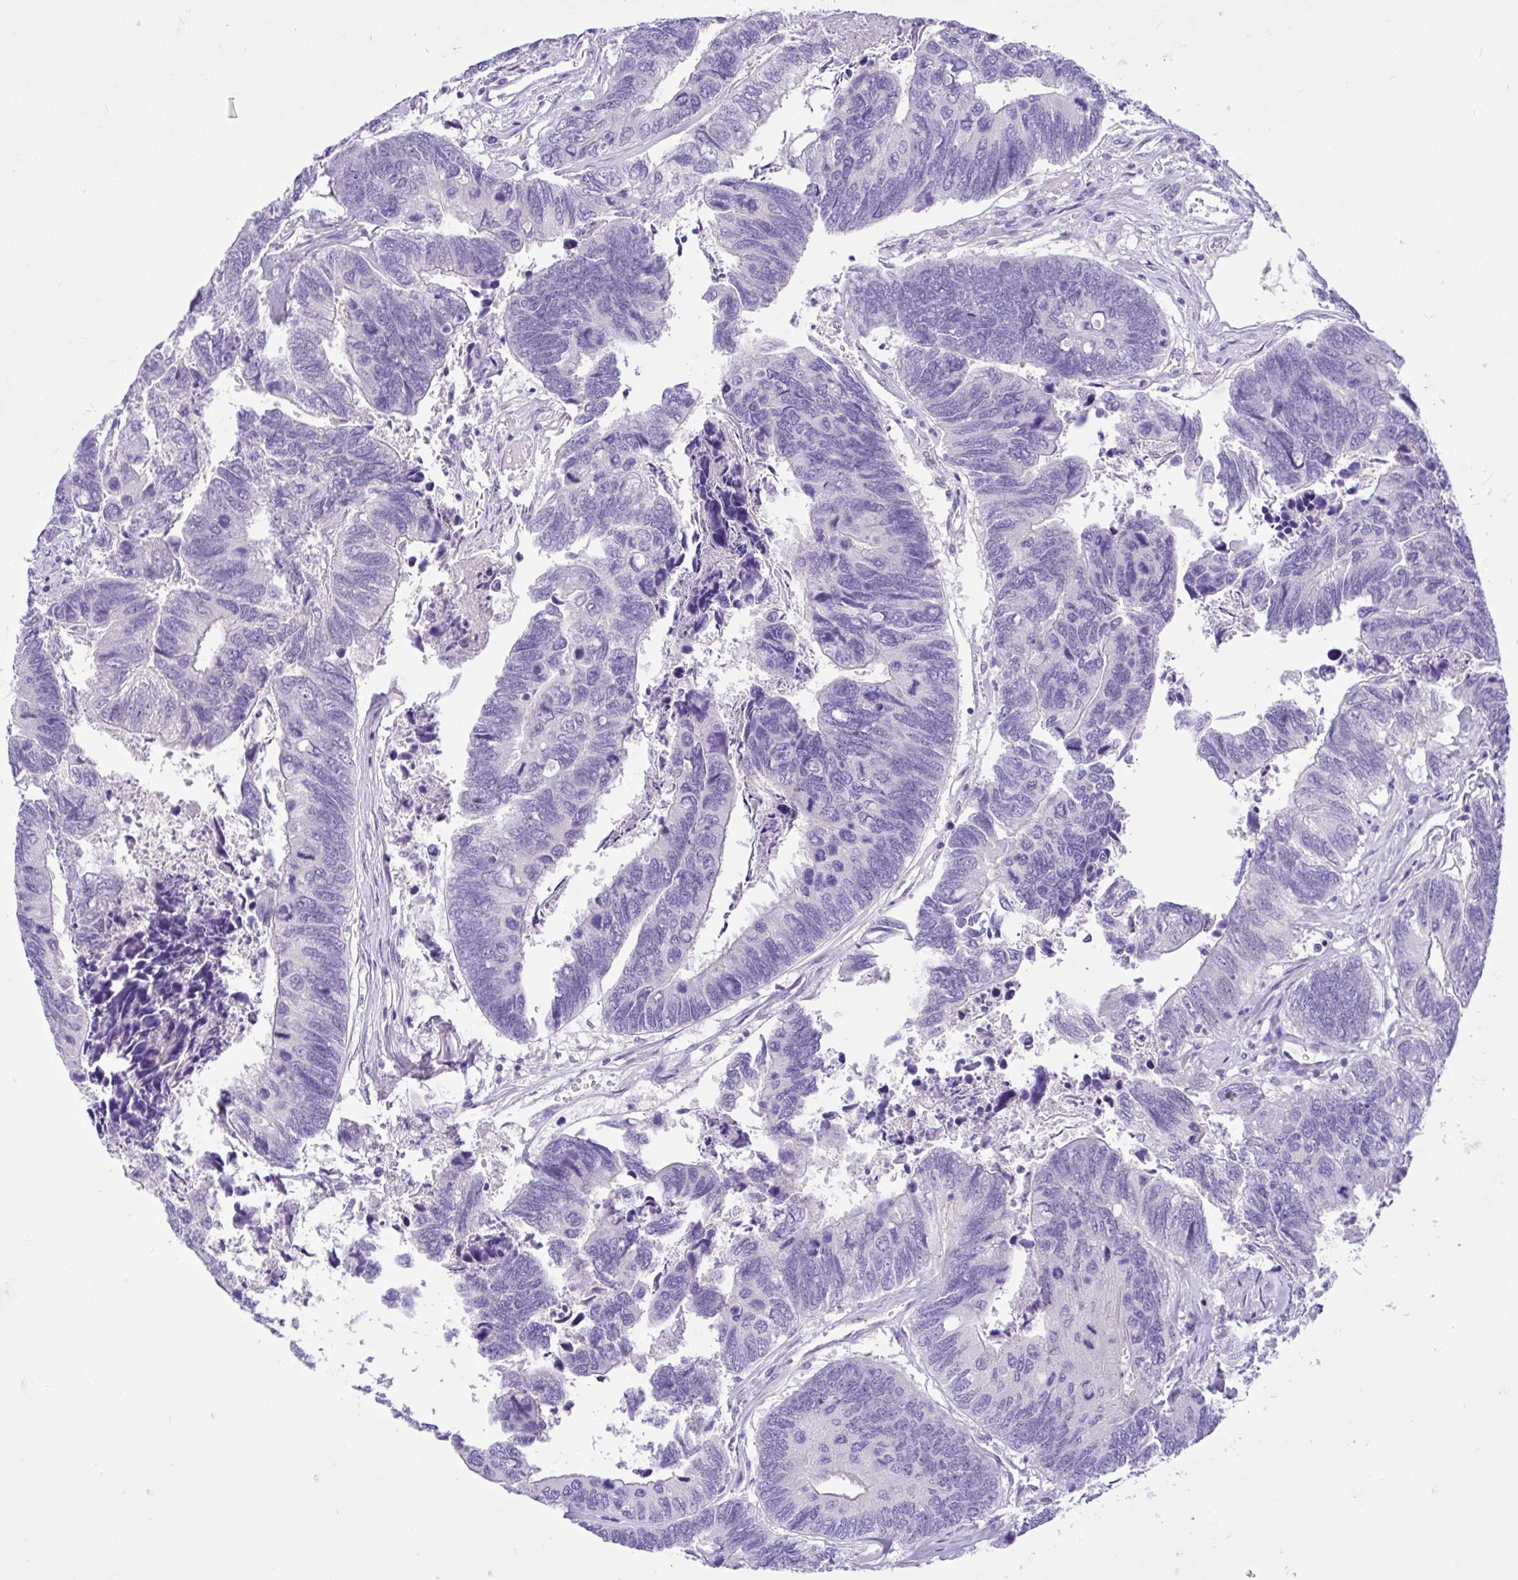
{"staining": {"intensity": "negative", "quantity": "none", "location": "none"}, "tissue": "colorectal cancer", "cell_type": "Tumor cells", "image_type": "cancer", "snomed": [{"axis": "morphology", "description": "Adenocarcinoma, NOS"}, {"axis": "topography", "description": "Colon"}], "caption": "Immunohistochemistry (IHC) image of neoplastic tissue: colorectal cancer stained with DAB (3,3'-diaminobenzidine) exhibits no significant protein expression in tumor cells. (Stains: DAB (3,3'-diaminobenzidine) immunohistochemistry with hematoxylin counter stain, Microscopy: brightfield microscopy at high magnification).", "gene": "ANO4", "patient": {"sex": "female", "age": 67}}